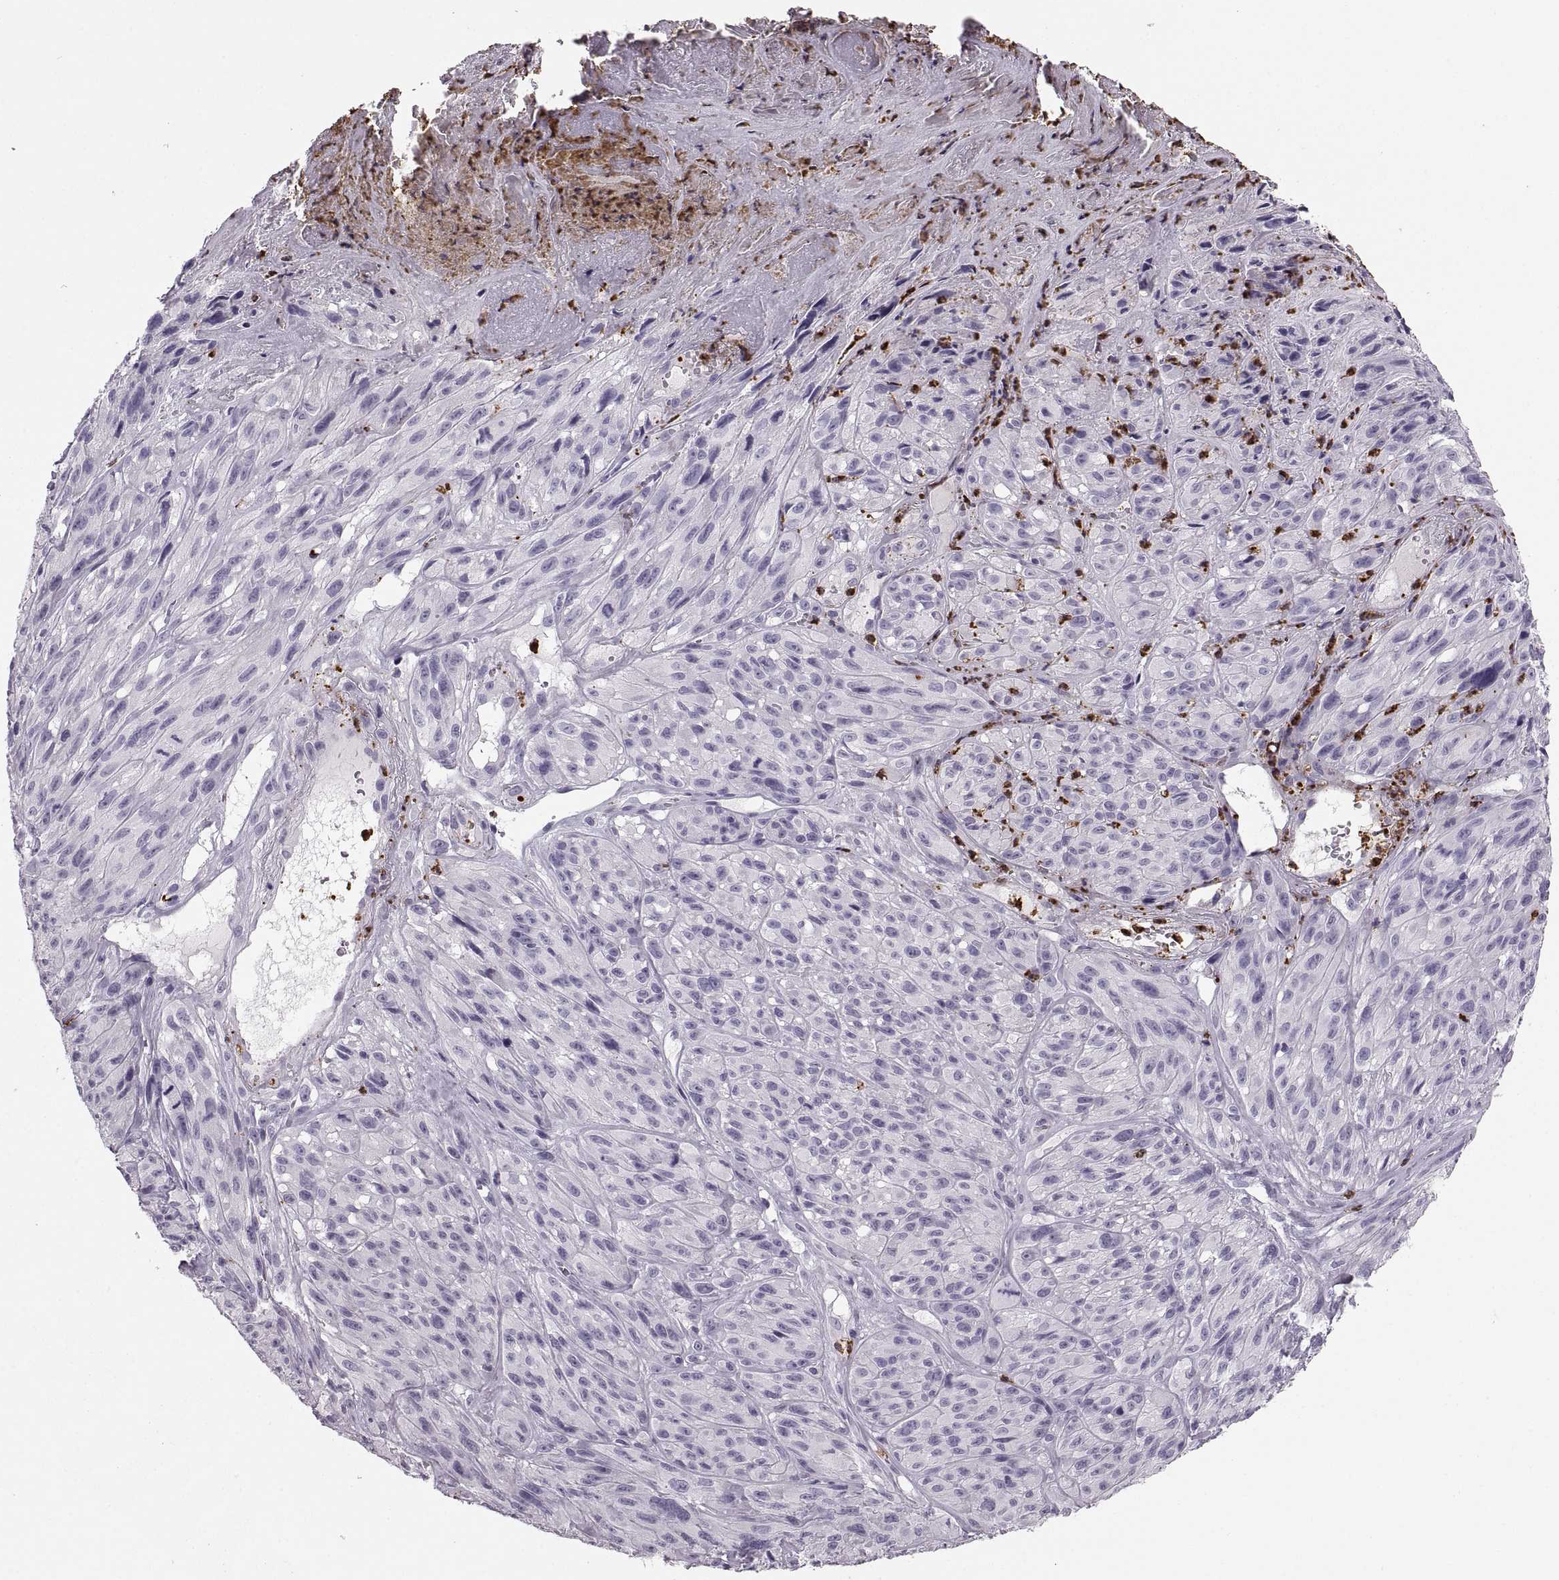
{"staining": {"intensity": "negative", "quantity": "none", "location": "none"}, "tissue": "melanoma", "cell_type": "Tumor cells", "image_type": "cancer", "snomed": [{"axis": "morphology", "description": "Malignant melanoma, NOS"}, {"axis": "topography", "description": "Skin"}], "caption": "Photomicrograph shows no significant protein expression in tumor cells of malignant melanoma.", "gene": "MILR1", "patient": {"sex": "male", "age": 51}}